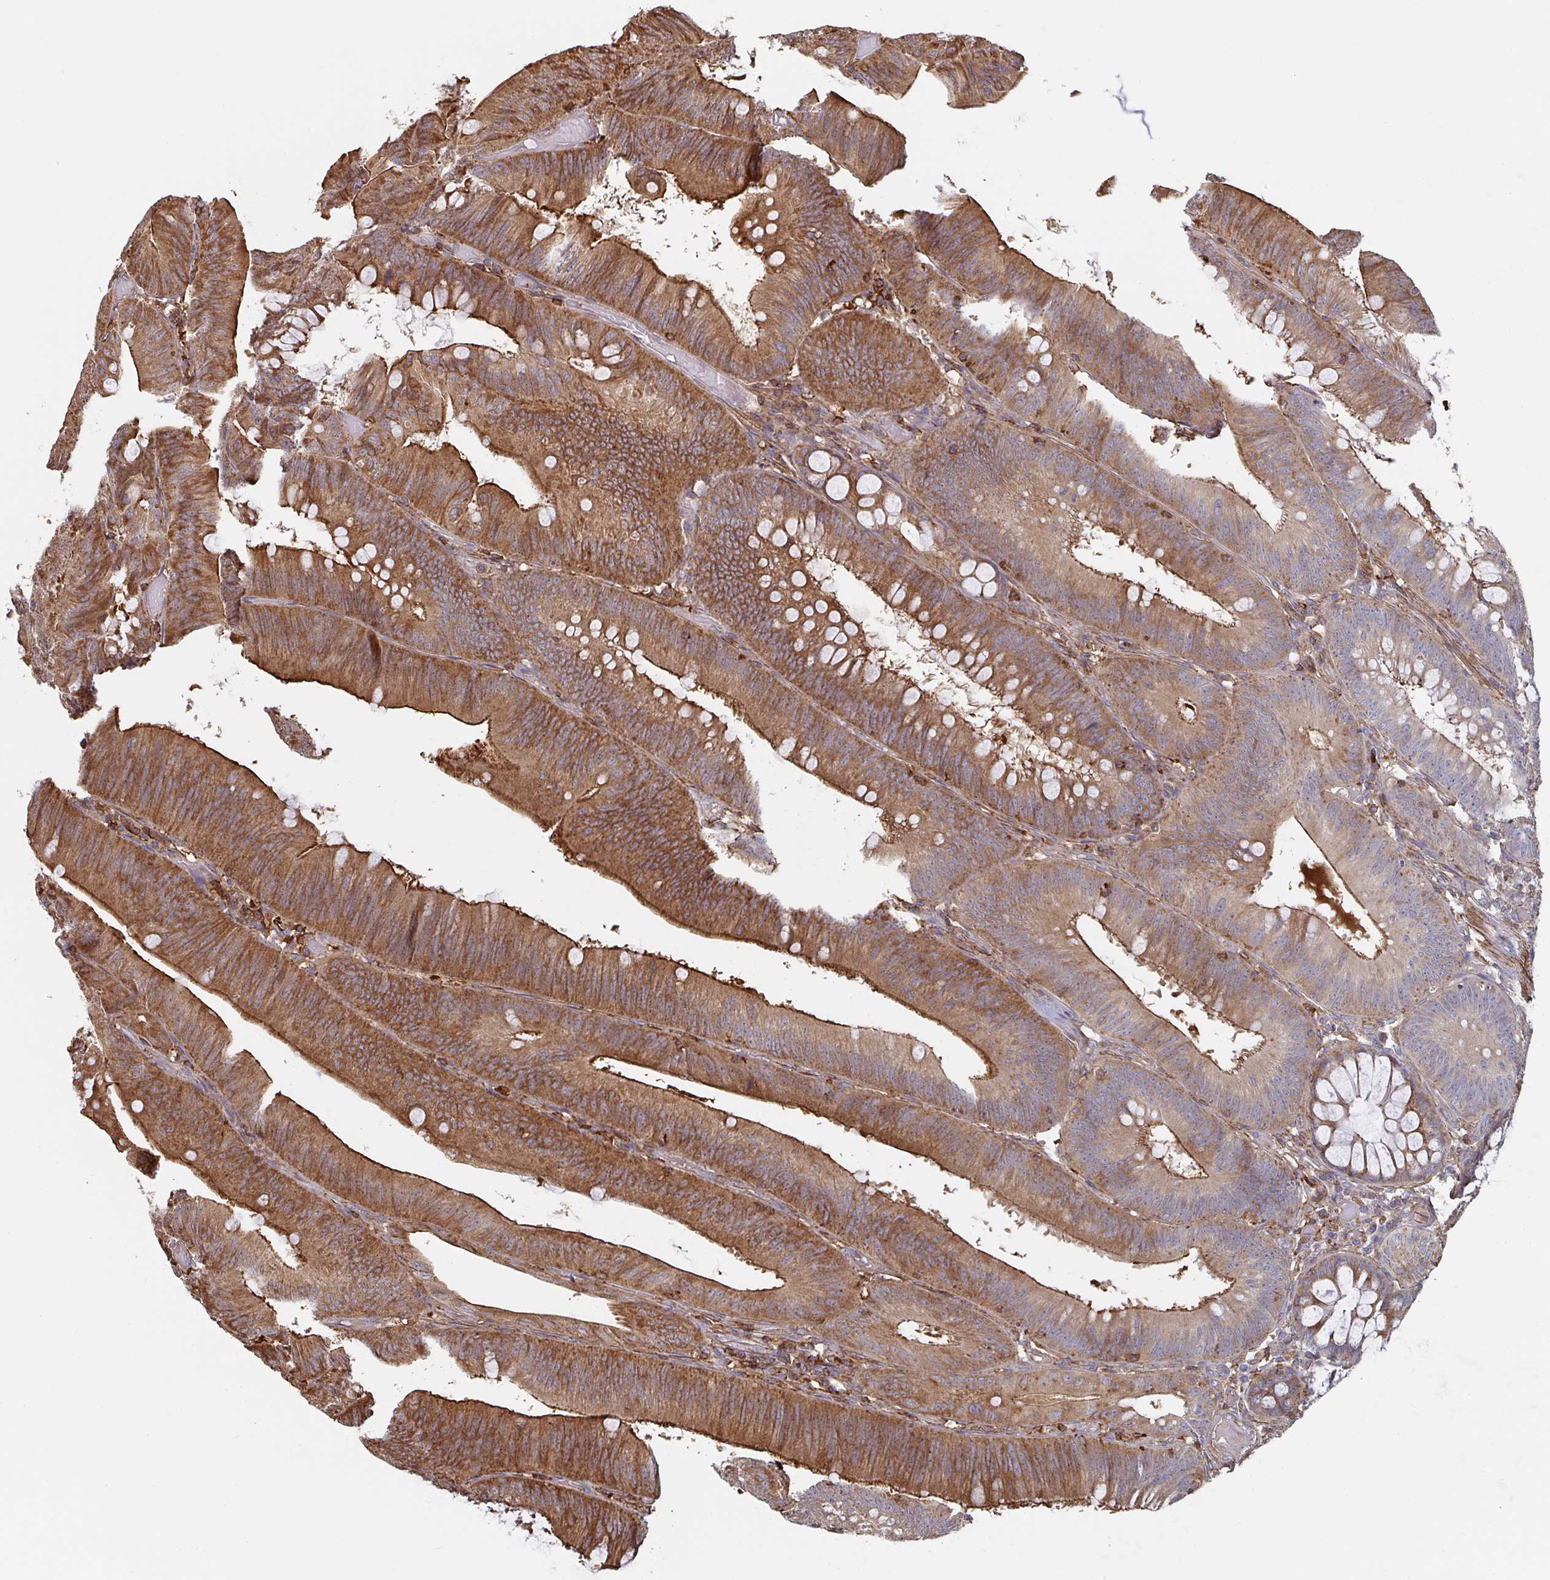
{"staining": {"intensity": "moderate", "quantity": ">75%", "location": "cytoplasmic/membranous"}, "tissue": "colorectal cancer", "cell_type": "Tumor cells", "image_type": "cancer", "snomed": [{"axis": "morphology", "description": "Adenocarcinoma, NOS"}, {"axis": "topography", "description": "Colon"}], "caption": "Tumor cells show medium levels of moderate cytoplasmic/membranous staining in approximately >75% of cells in adenocarcinoma (colorectal).", "gene": "FZD2", "patient": {"sex": "male", "age": 84}}